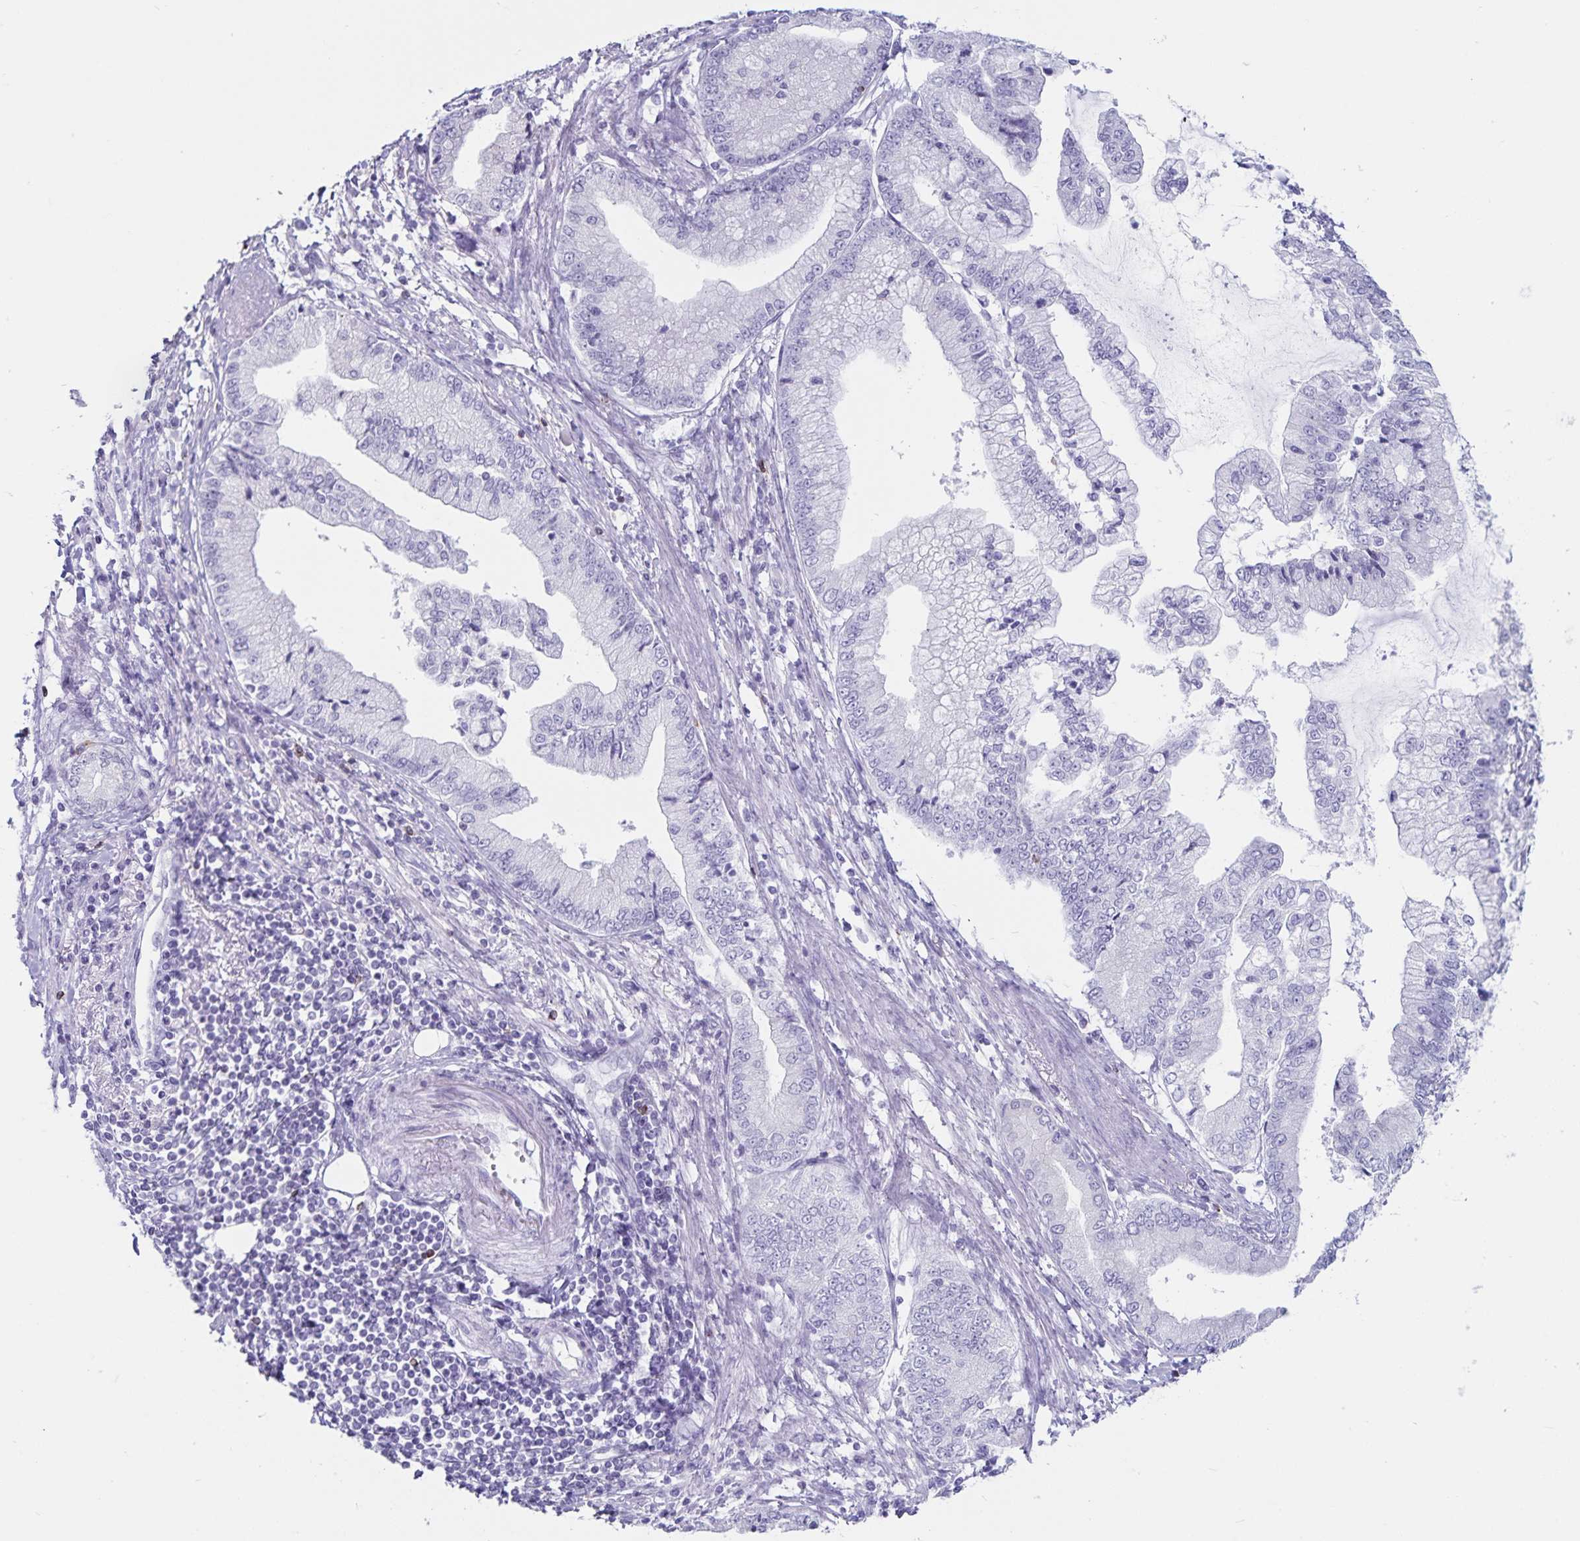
{"staining": {"intensity": "negative", "quantity": "none", "location": "none"}, "tissue": "stomach cancer", "cell_type": "Tumor cells", "image_type": "cancer", "snomed": [{"axis": "morphology", "description": "Adenocarcinoma, NOS"}, {"axis": "topography", "description": "Stomach, upper"}], "caption": "Tumor cells are negative for brown protein staining in stomach cancer (adenocarcinoma). (Brightfield microscopy of DAB immunohistochemistry (IHC) at high magnification).", "gene": "GNLY", "patient": {"sex": "female", "age": 74}}